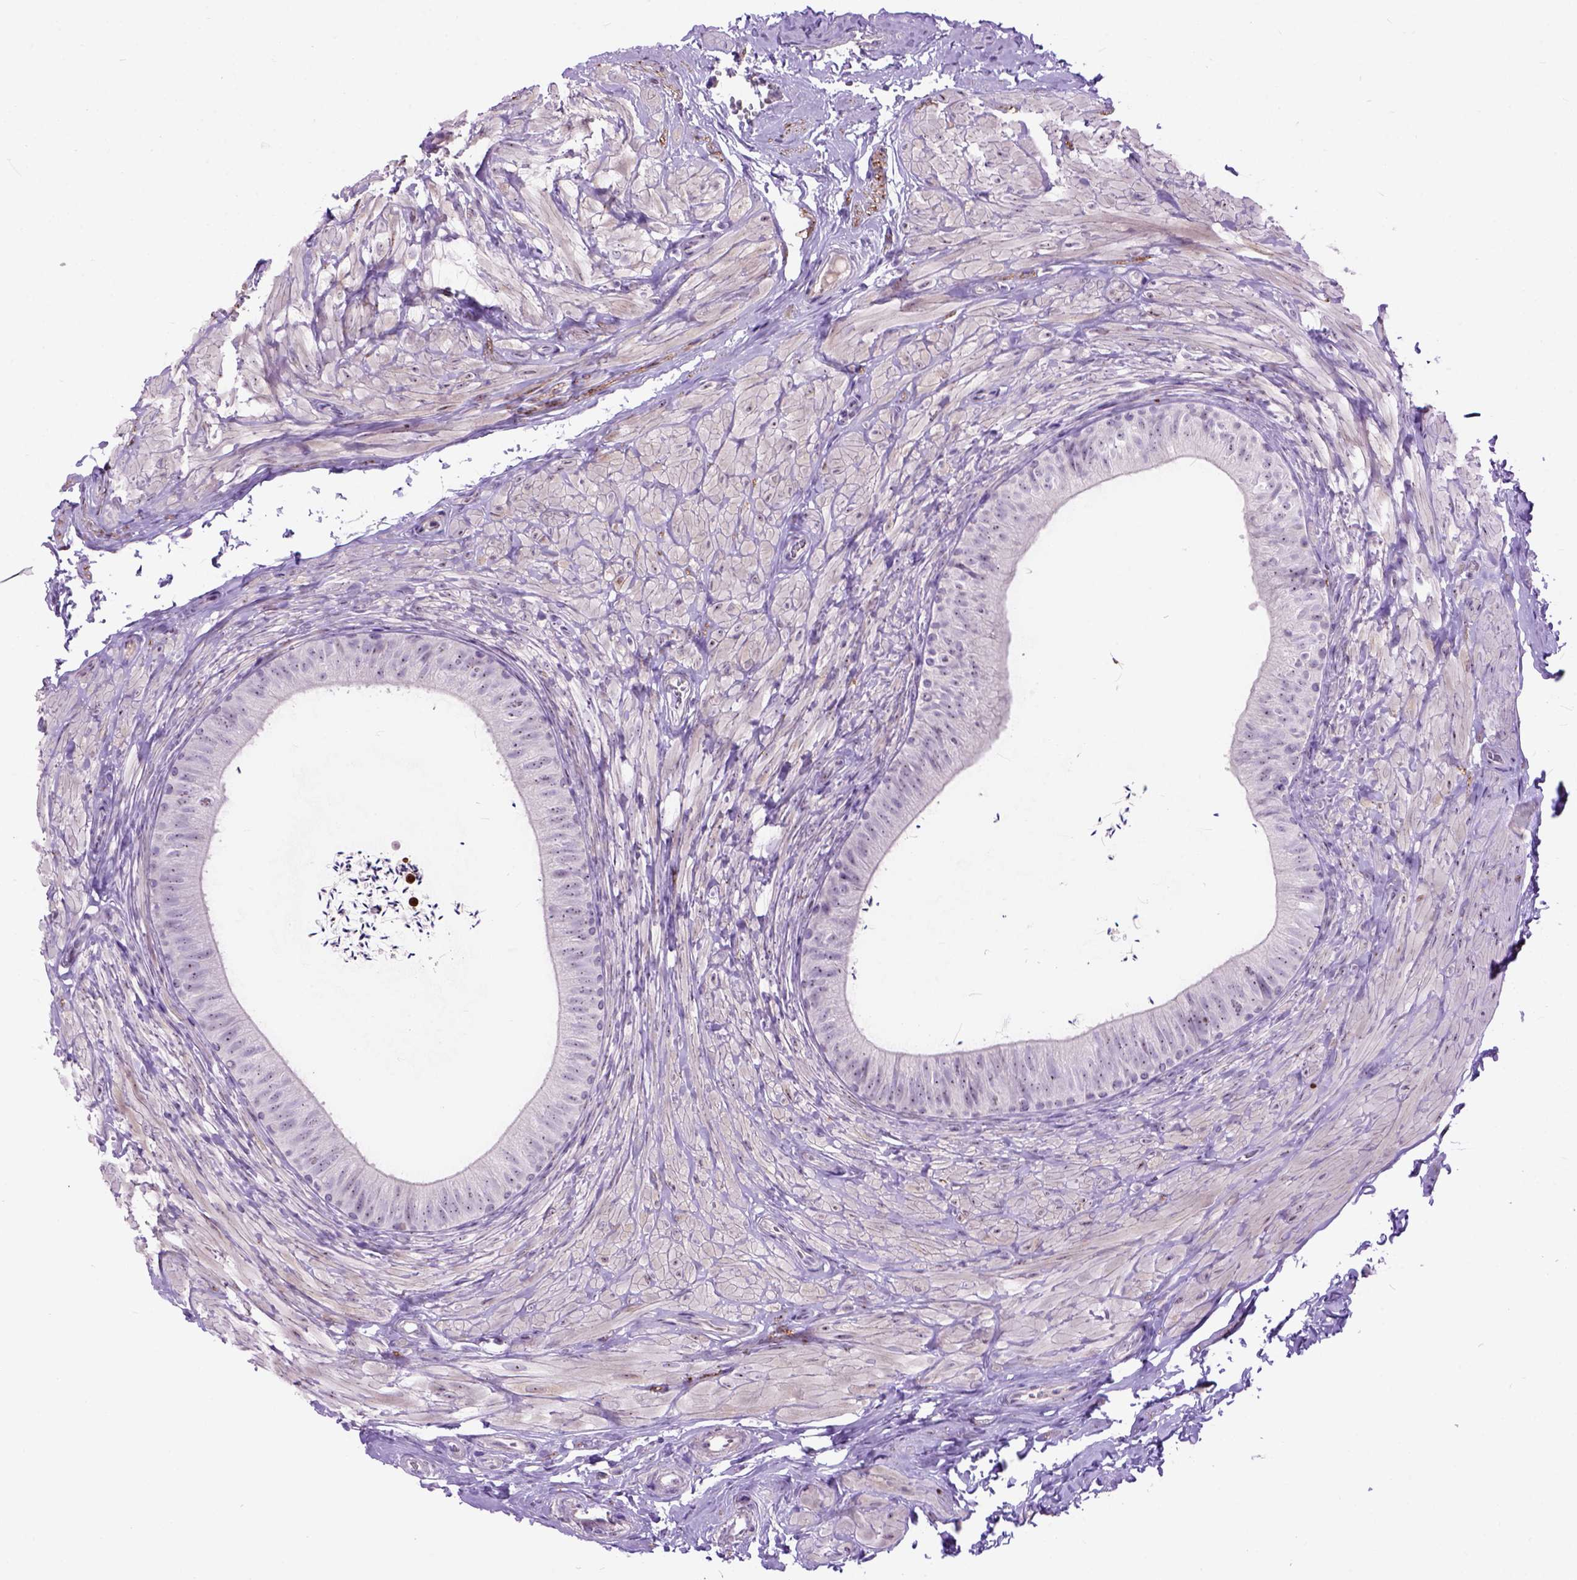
{"staining": {"intensity": "negative", "quantity": "none", "location": "none"}, "tissue": "epididymis", "cell_type": "Glandular cells", "image_type": "normal", "snomed": [{"axis": "morphology", "description": "Normal tissue, NOS"}, {"axis": "topography", "description": "Epididymis, spermatic cord, NOS"}, {"axis": "topography", "description": "Epididymis"}, {"axis": "topography", "description": "Peripheral nerve tissue"}], "caption": "This is an IHC histopathology image of unremarkable epididymis. There is no expression in glandular cells.", "gene": "MAPT", "patient": {"sex": "male", "age": 29}}